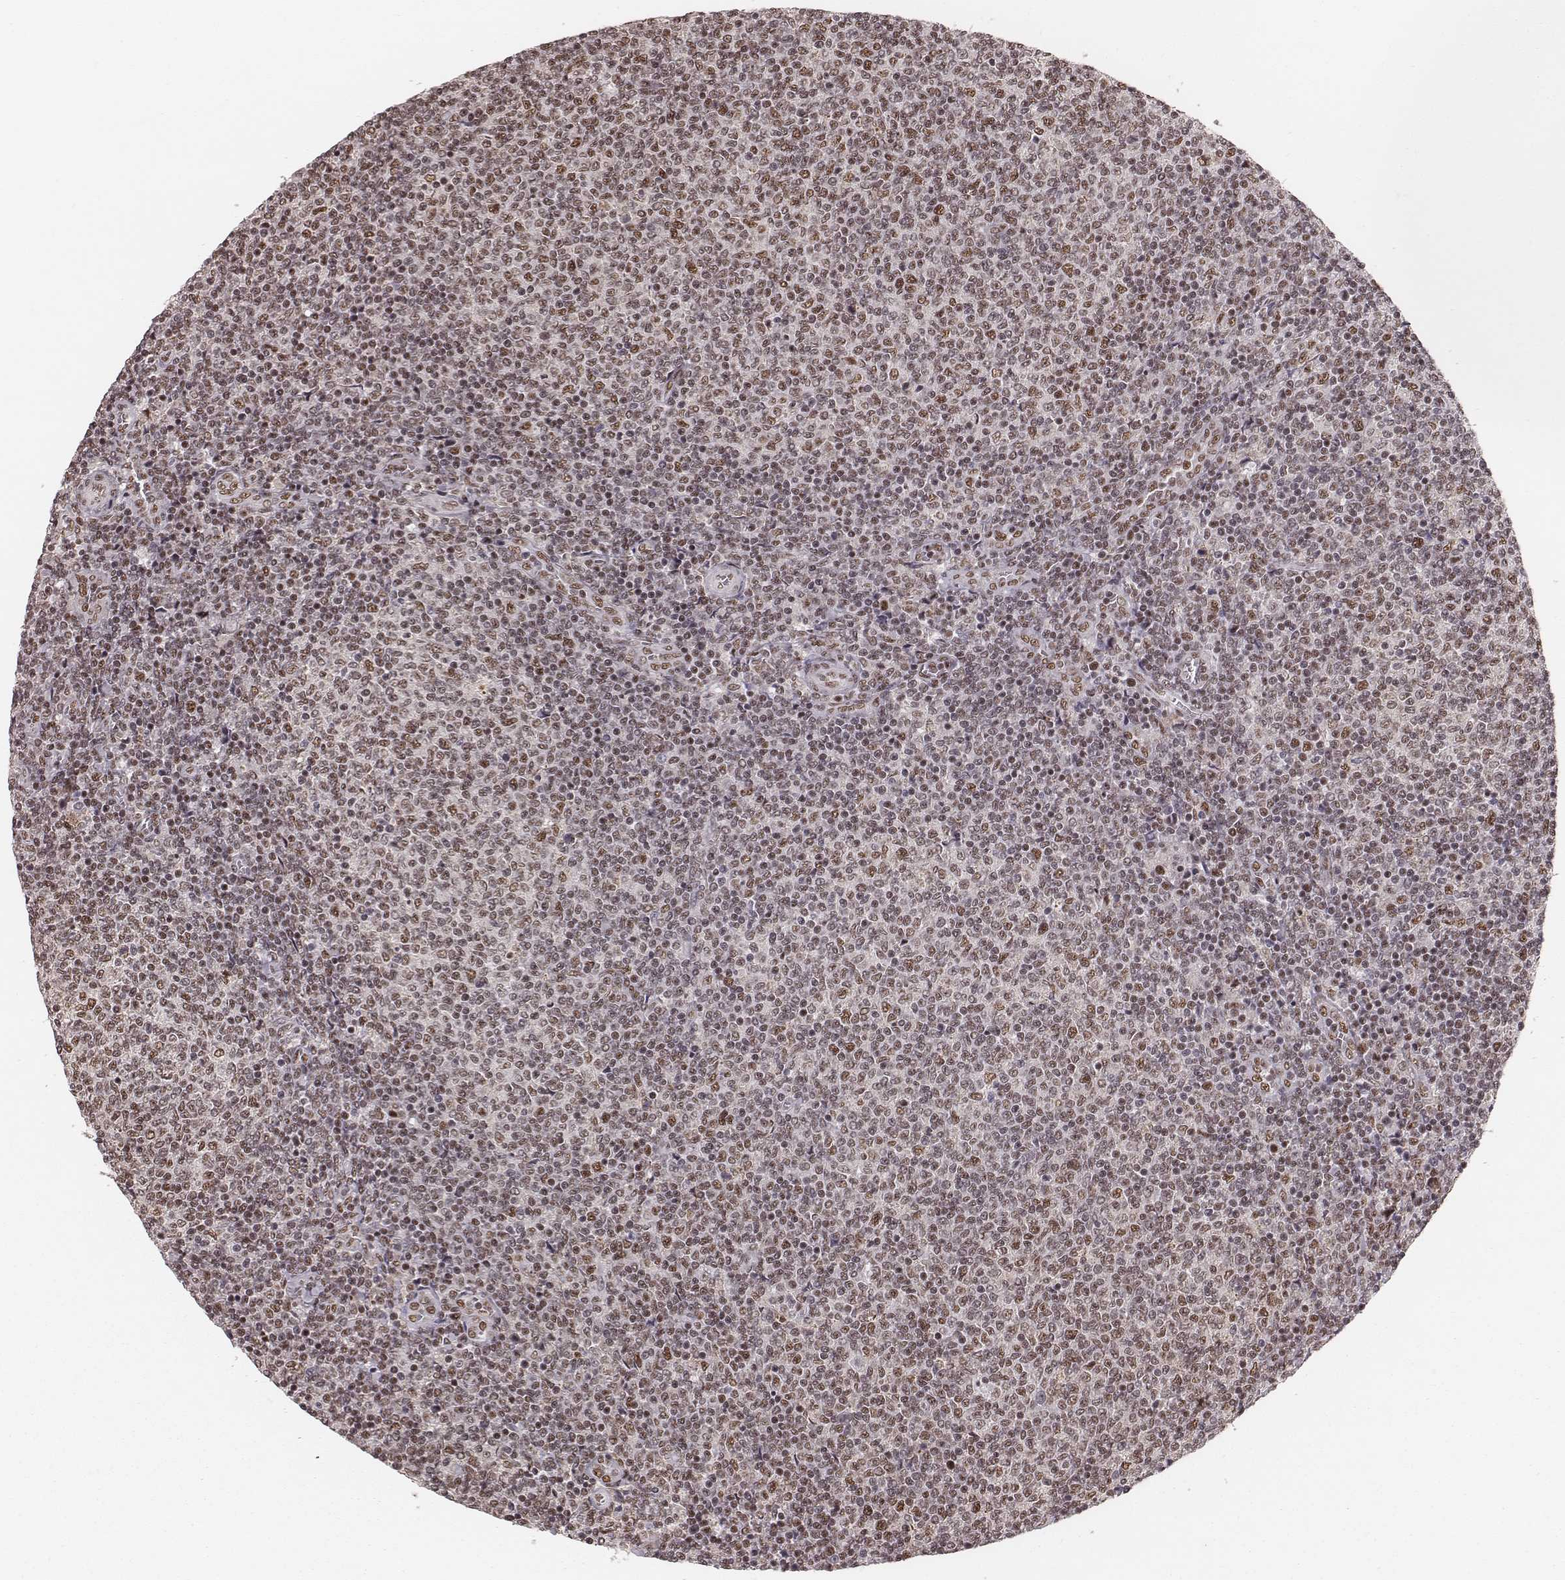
{"staining": {"intensity": "moderate", "quantity": ">75%", "location": "nuclear"}, "tissue": "lymphoma", "cell_type": "Tumor cells", "image_type": "cancer", "snomed": [{"axis": "morphology", "description": "Malignant lymphoma, non-Hodgkin's type, Low grade"}, {"axis": "topography", "description": "Lymph node"}], "caption": "Lymphoma tissue demonstrates moderate nuclear staining in approximately >75% of tumor cells The protein is stained brown, and the nuclei are stained in blue (DAB (3,3'-diaminobenzidine) IHC with brightfield microscopy, high magnification).", "gene": "LUC7L", "patient": {"sex": "male", "age": 52}}